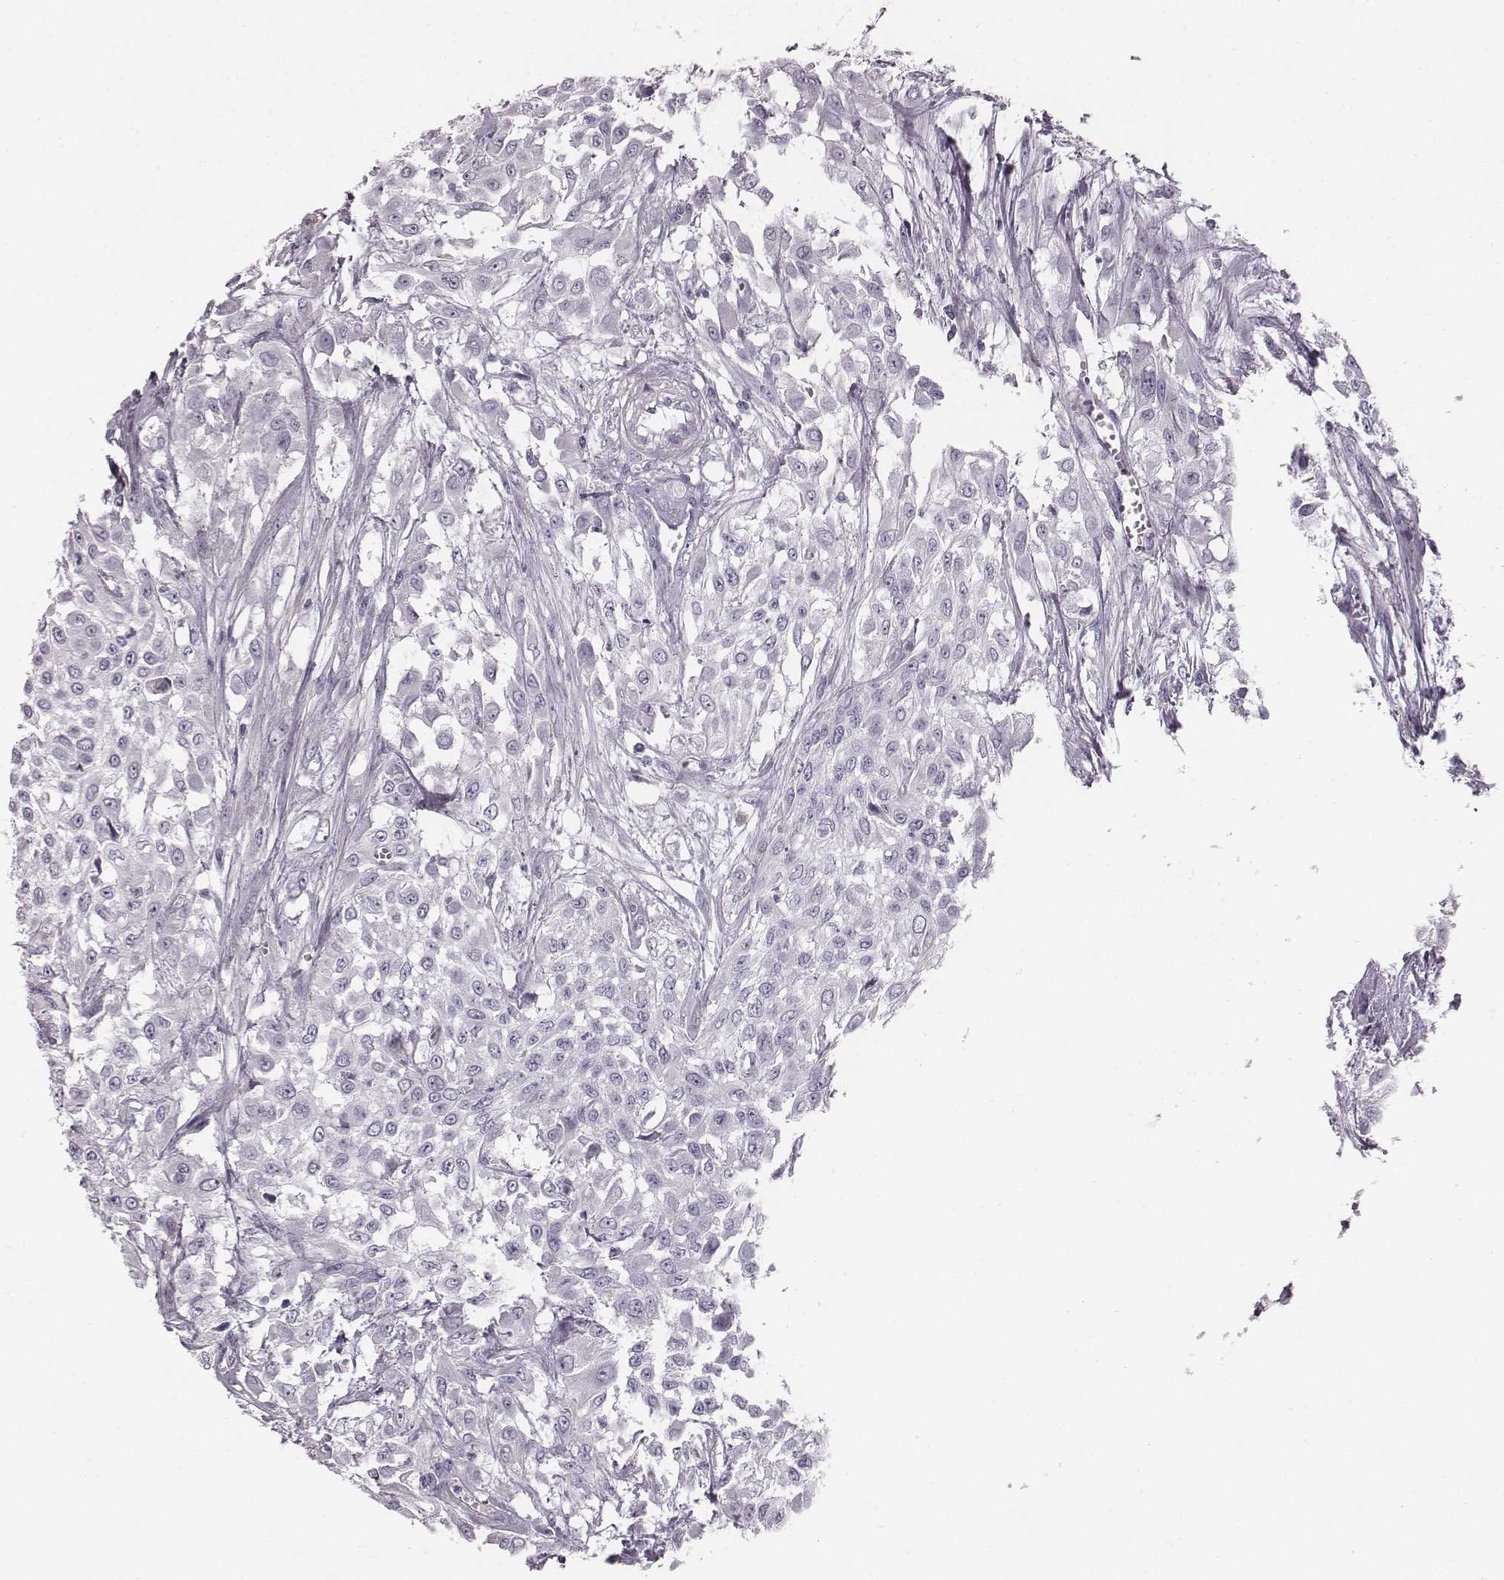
{"staining": {"intensity": "negative", "quantity": "none", "location": "none"}, "tissue": "urothelial cancer", "cell_type": "Tumor cells", "image_type": "cancer", "snomed": [{"axis": "morphology", "description": "Urothelial carcinoma, High grade"}, {"axis": "topography", "description": "Urinary bladder"}], "caption": "Immunohistochemical staining of urothelial carcinoma (high-grade) exhibits no significant positivity in tumor cells.", "gene": "CRISP1", "patient": {"sex": "male", "age": 57}}